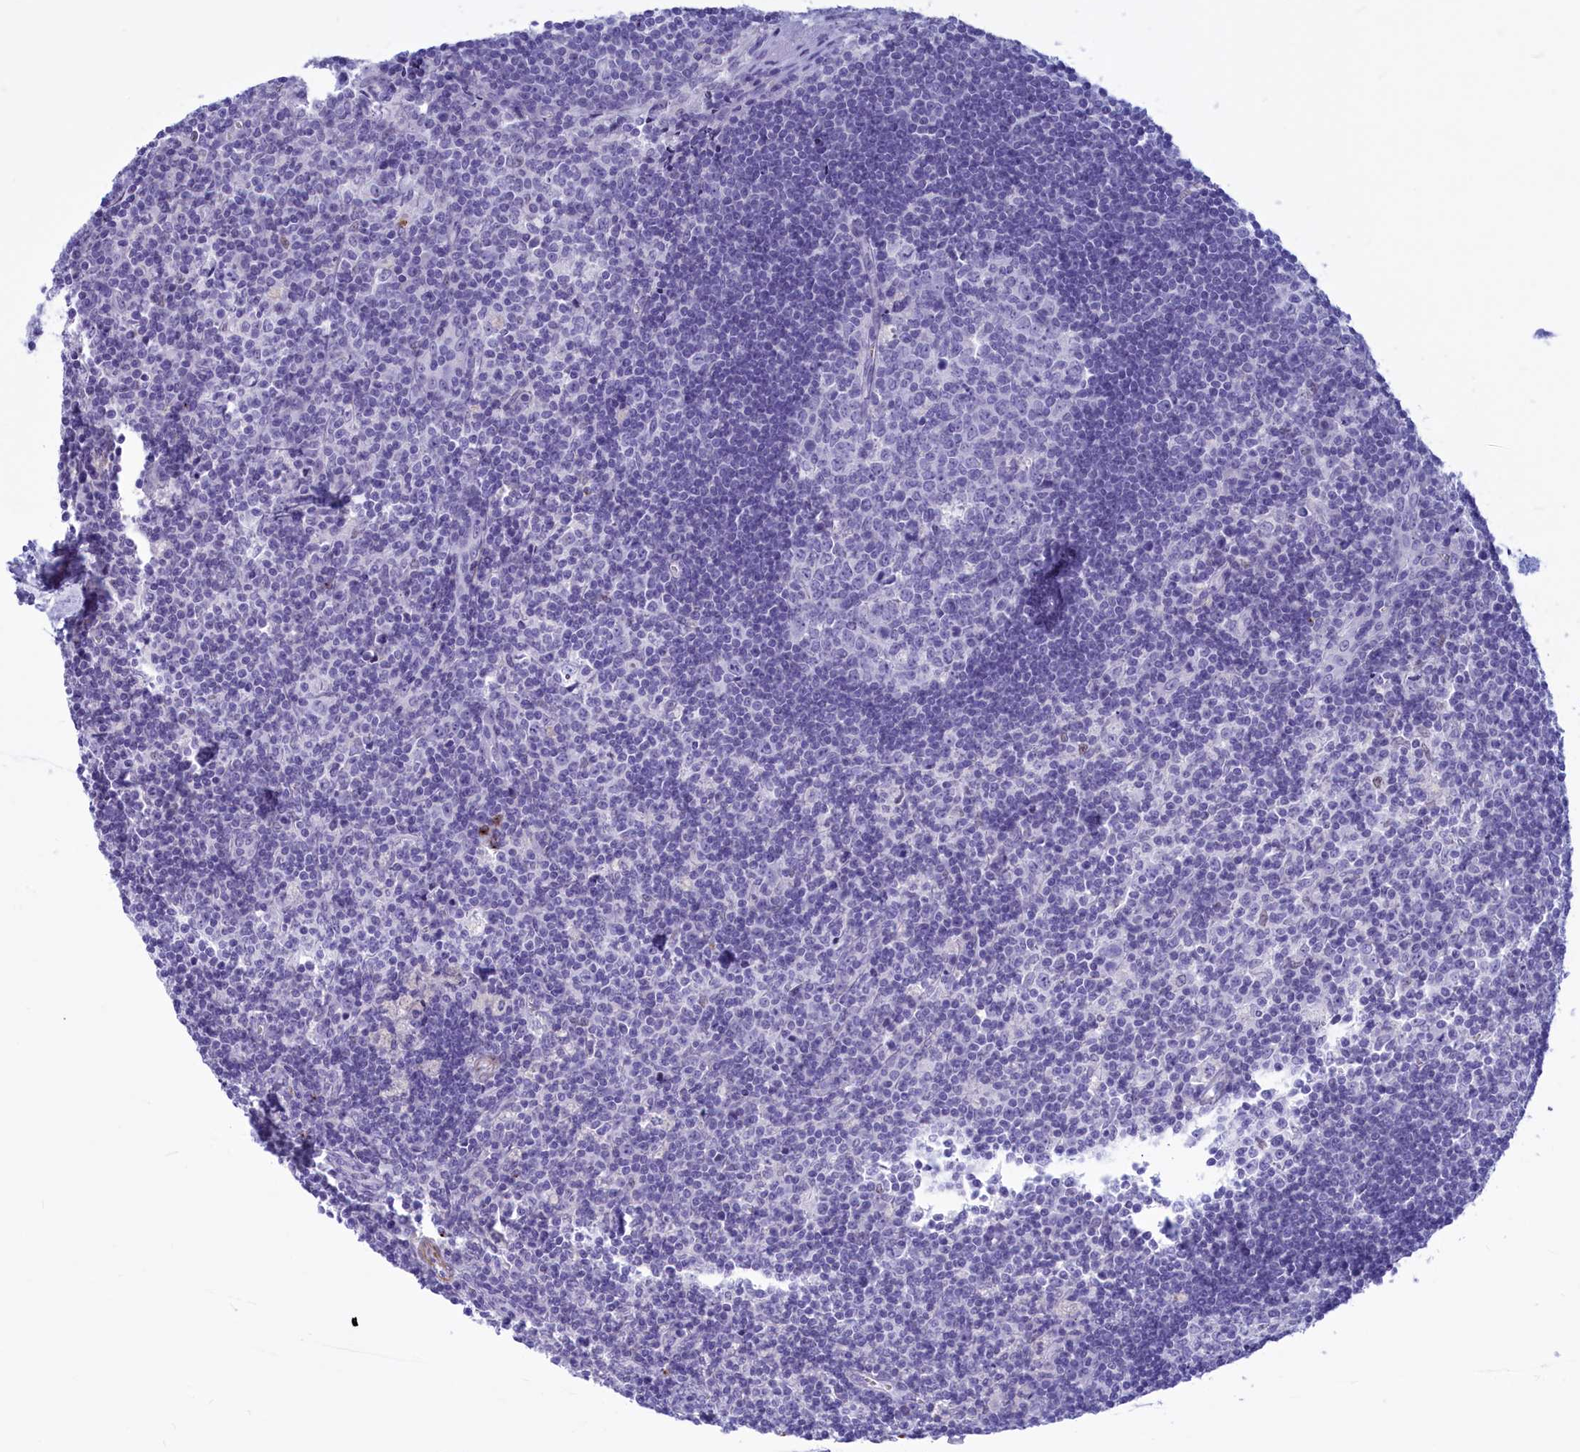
{"staining": {"intensity": "negative", "quantity": "none", "location": "none"}, "tissue": "lymph node", "cell_type": "Germinal center cells", "image_type": "normal", "snomed": [{"axis": "morphology", "description": "Normal tissue, NOS"}, {"axis": "topography", "description": "Lymph node"}], "caption": "DAB immunohistochemical staining of unremarkable human lymph node reveals no significant positivity in germinal center cells.", "gene": "GAPDHS", "patient": {"sex": "male", "age": 58}}